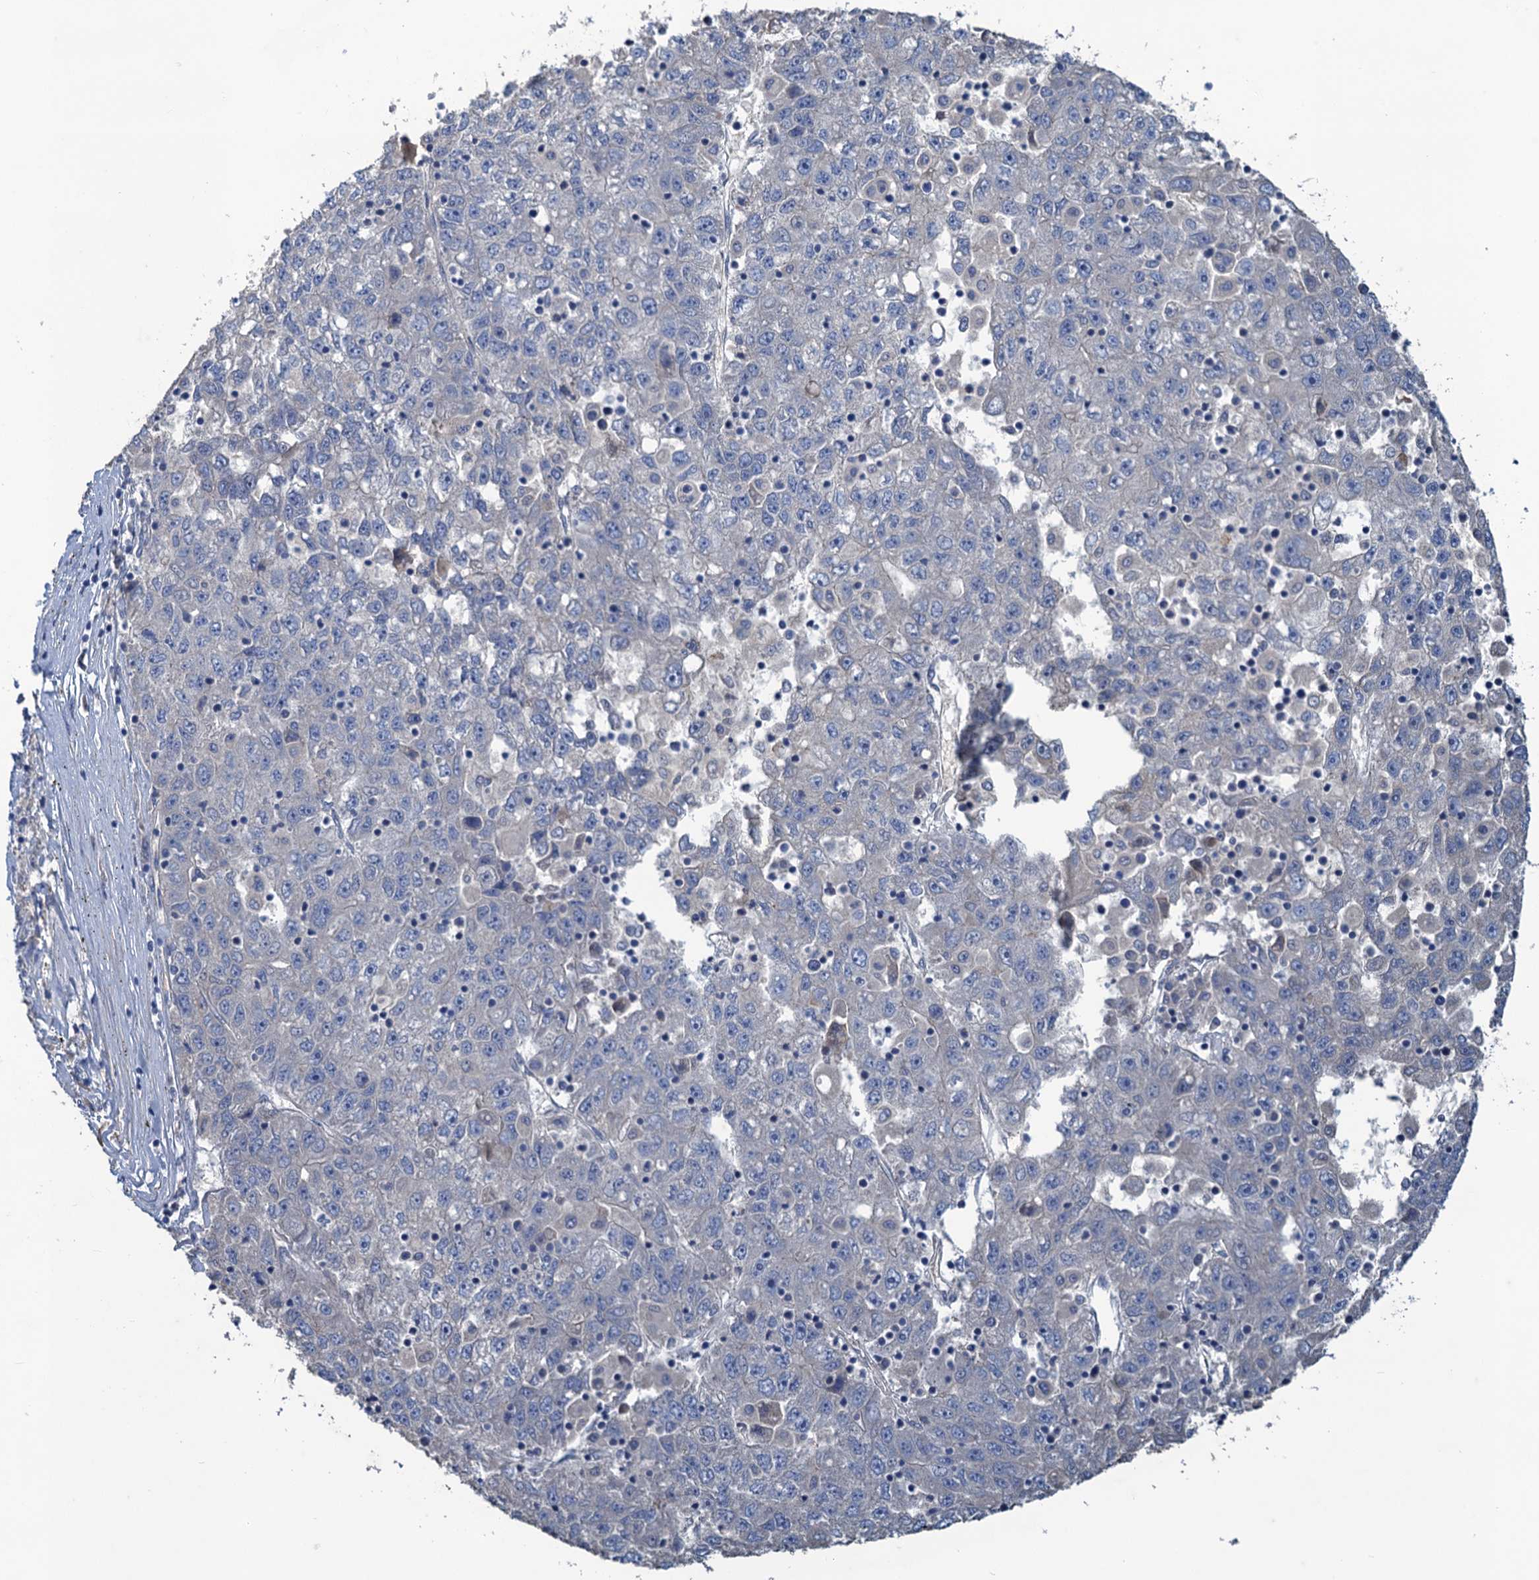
{"staining": {"intensity": "negative", "quantity": "none", "location": "none"}, "tissue": "liver cancer", "cell_type": "Tumor cells", "image_type": "cancer", "snomed": [{"axis": "morphology", "description": "Carcinoma, Hepatocellular, NOS"}, {"axis": "topography", "description": "Liver"}], "caption": "This is an immunohistochemistry image of hepatocellular carcinoma (liver). There is no expression in tumor cells.", "gene": "SMCO3", "patient": {"sex": "male", "age": 49}}